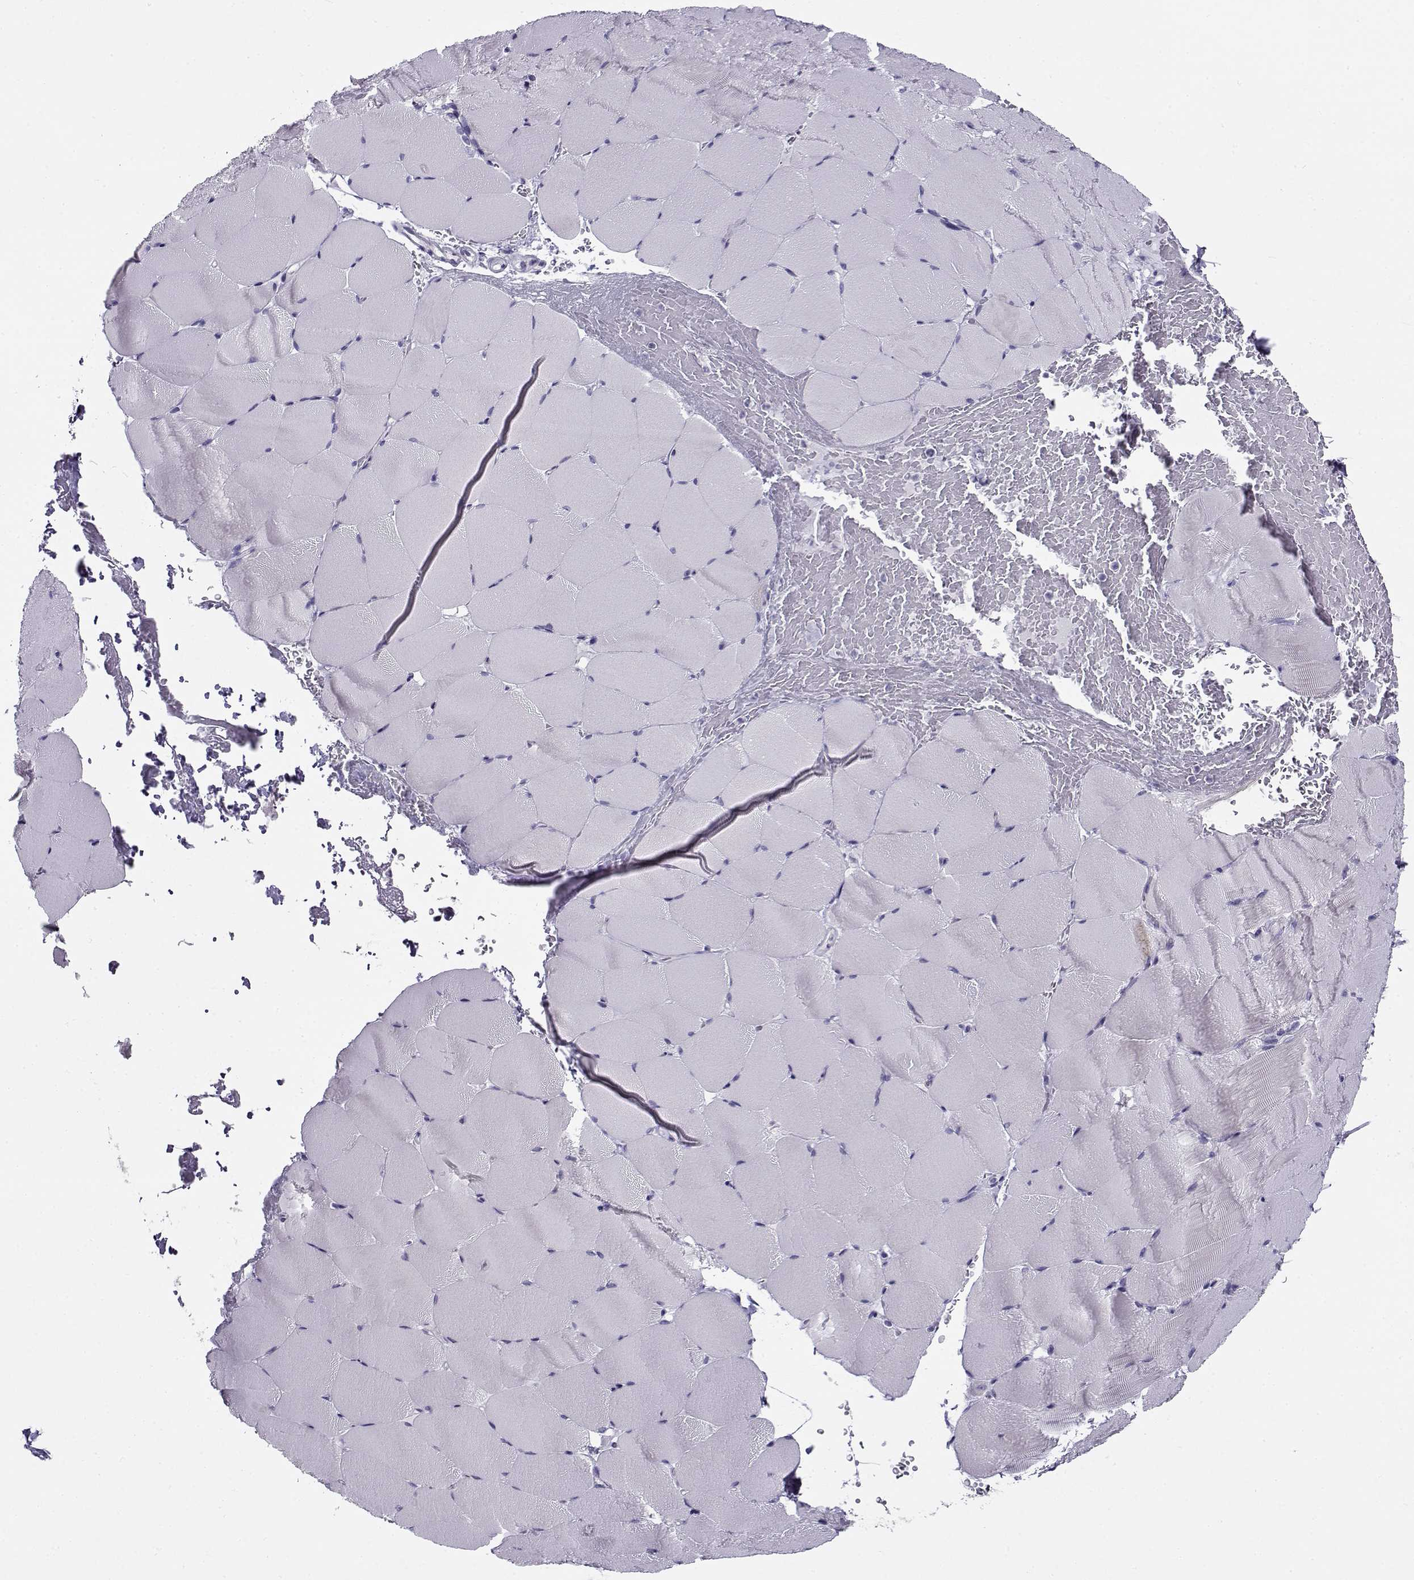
{"staining": {"intensity": "negative", "quantity": "none", "location": "none"}, "tissue": "skeletal muscle", "cell_type": "Myocytes", "image_type": "normal", "snomed": [{"axis": "morphology", "description": "Normal tissue, NOS"}, {"axis": "topography", "description": "Skeletal muscle"}], "caption": "Image shows no significant protein expression in myocytes of normal skeletal muscle.", "gene": "FEZF1", "patient": {"sex": "female", "age": 37}}